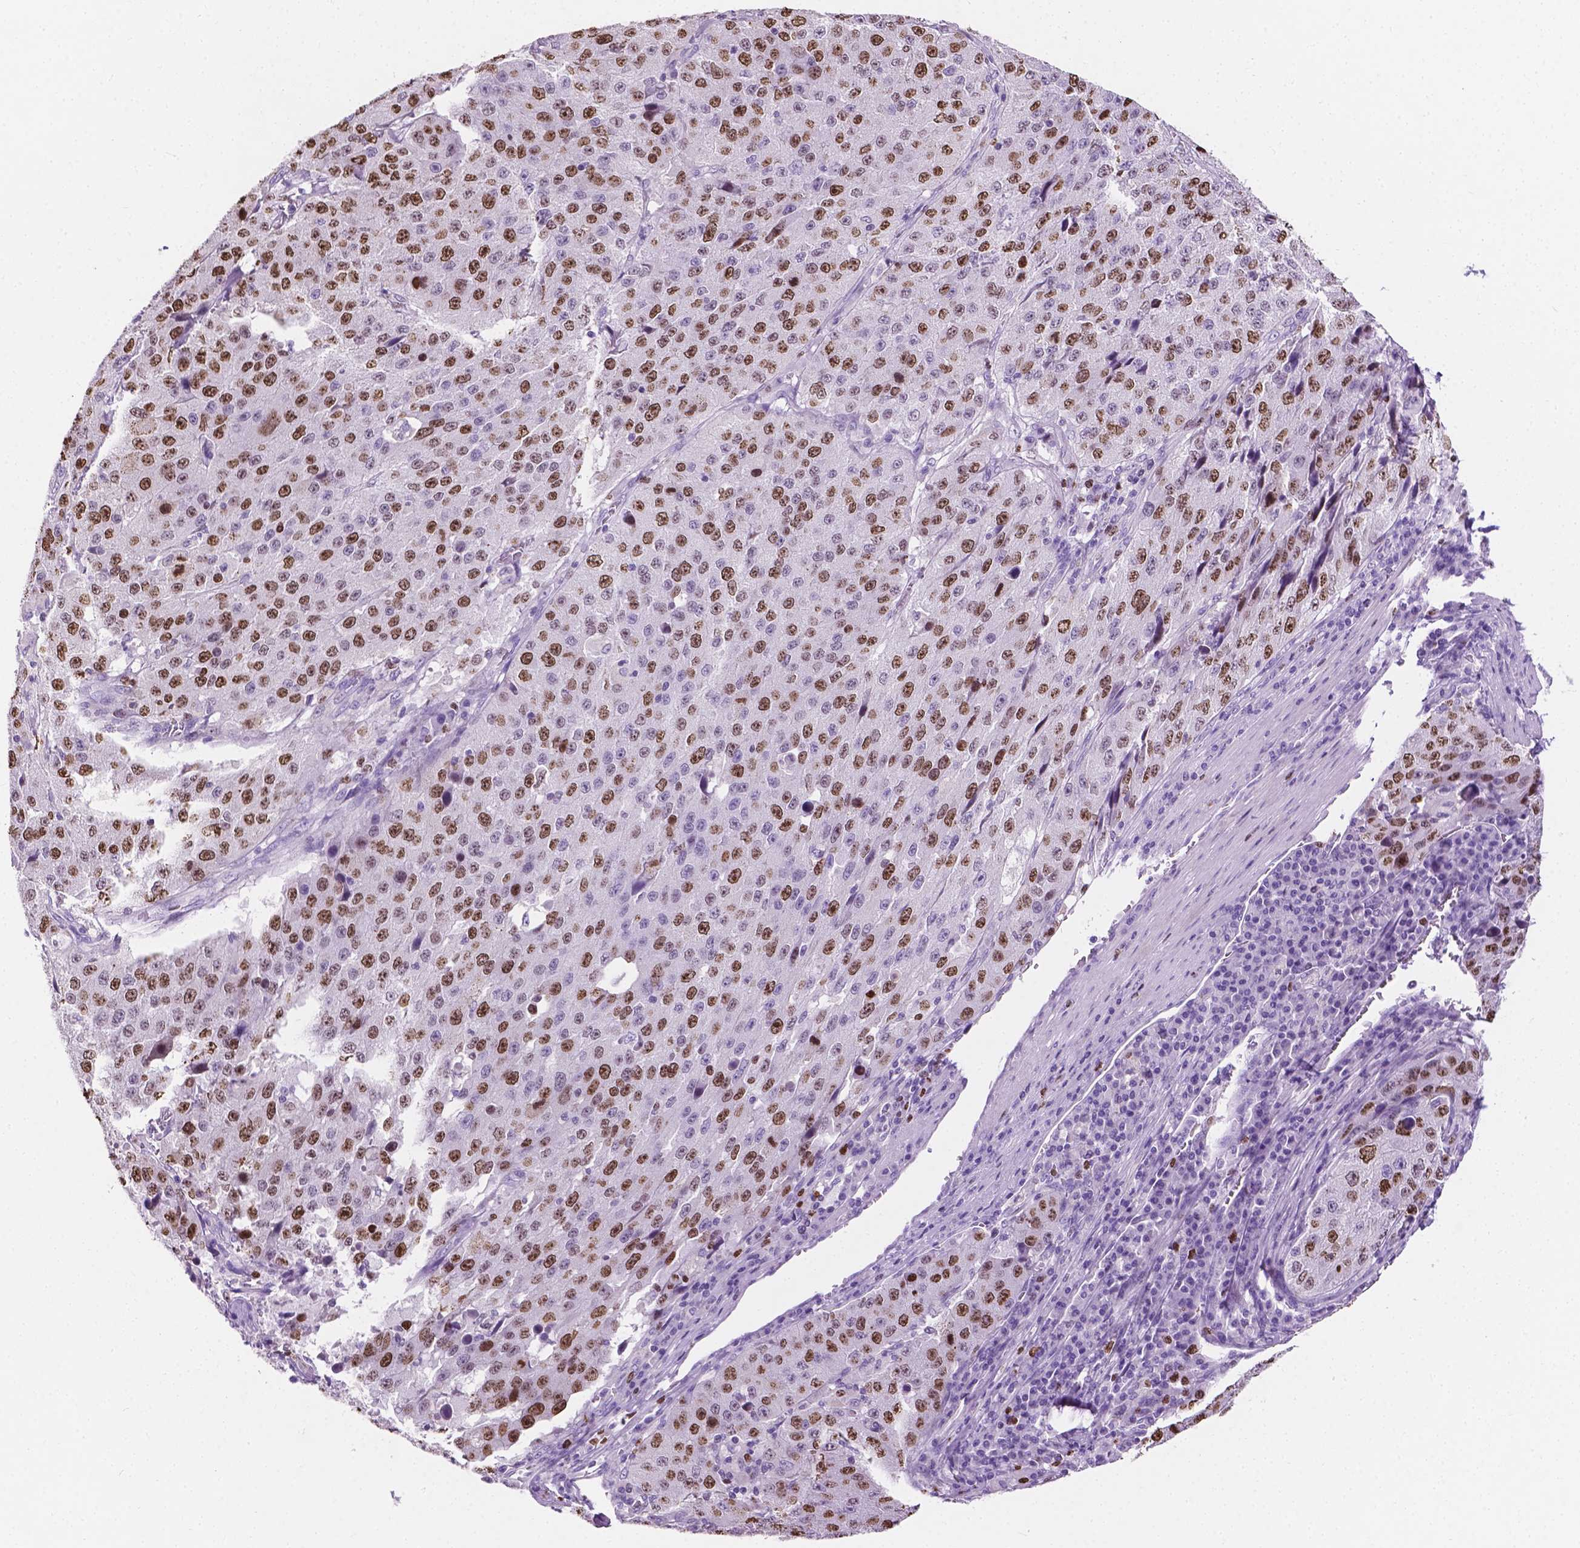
{"staining": {"intensity": "moderate", "quantity": "25%-75%", "location": "nuclear"}, "tissue": "stomach cancer", "cell_type": "Tumor cells", "image_type": "cancer", "snomed": [{"axis": "morphology", "description": "Adenocarcinoma, NOS"}, {"axis": "topography", "description": "Stomach"}], "caption": "About 25%-75% of tumor cells in stomach cancer show moderate nuclear protein expression as visualized by brown immunohistochemical staining.", "gene": "SIAH2", "patient": {"sex": "male", "age": 71}}